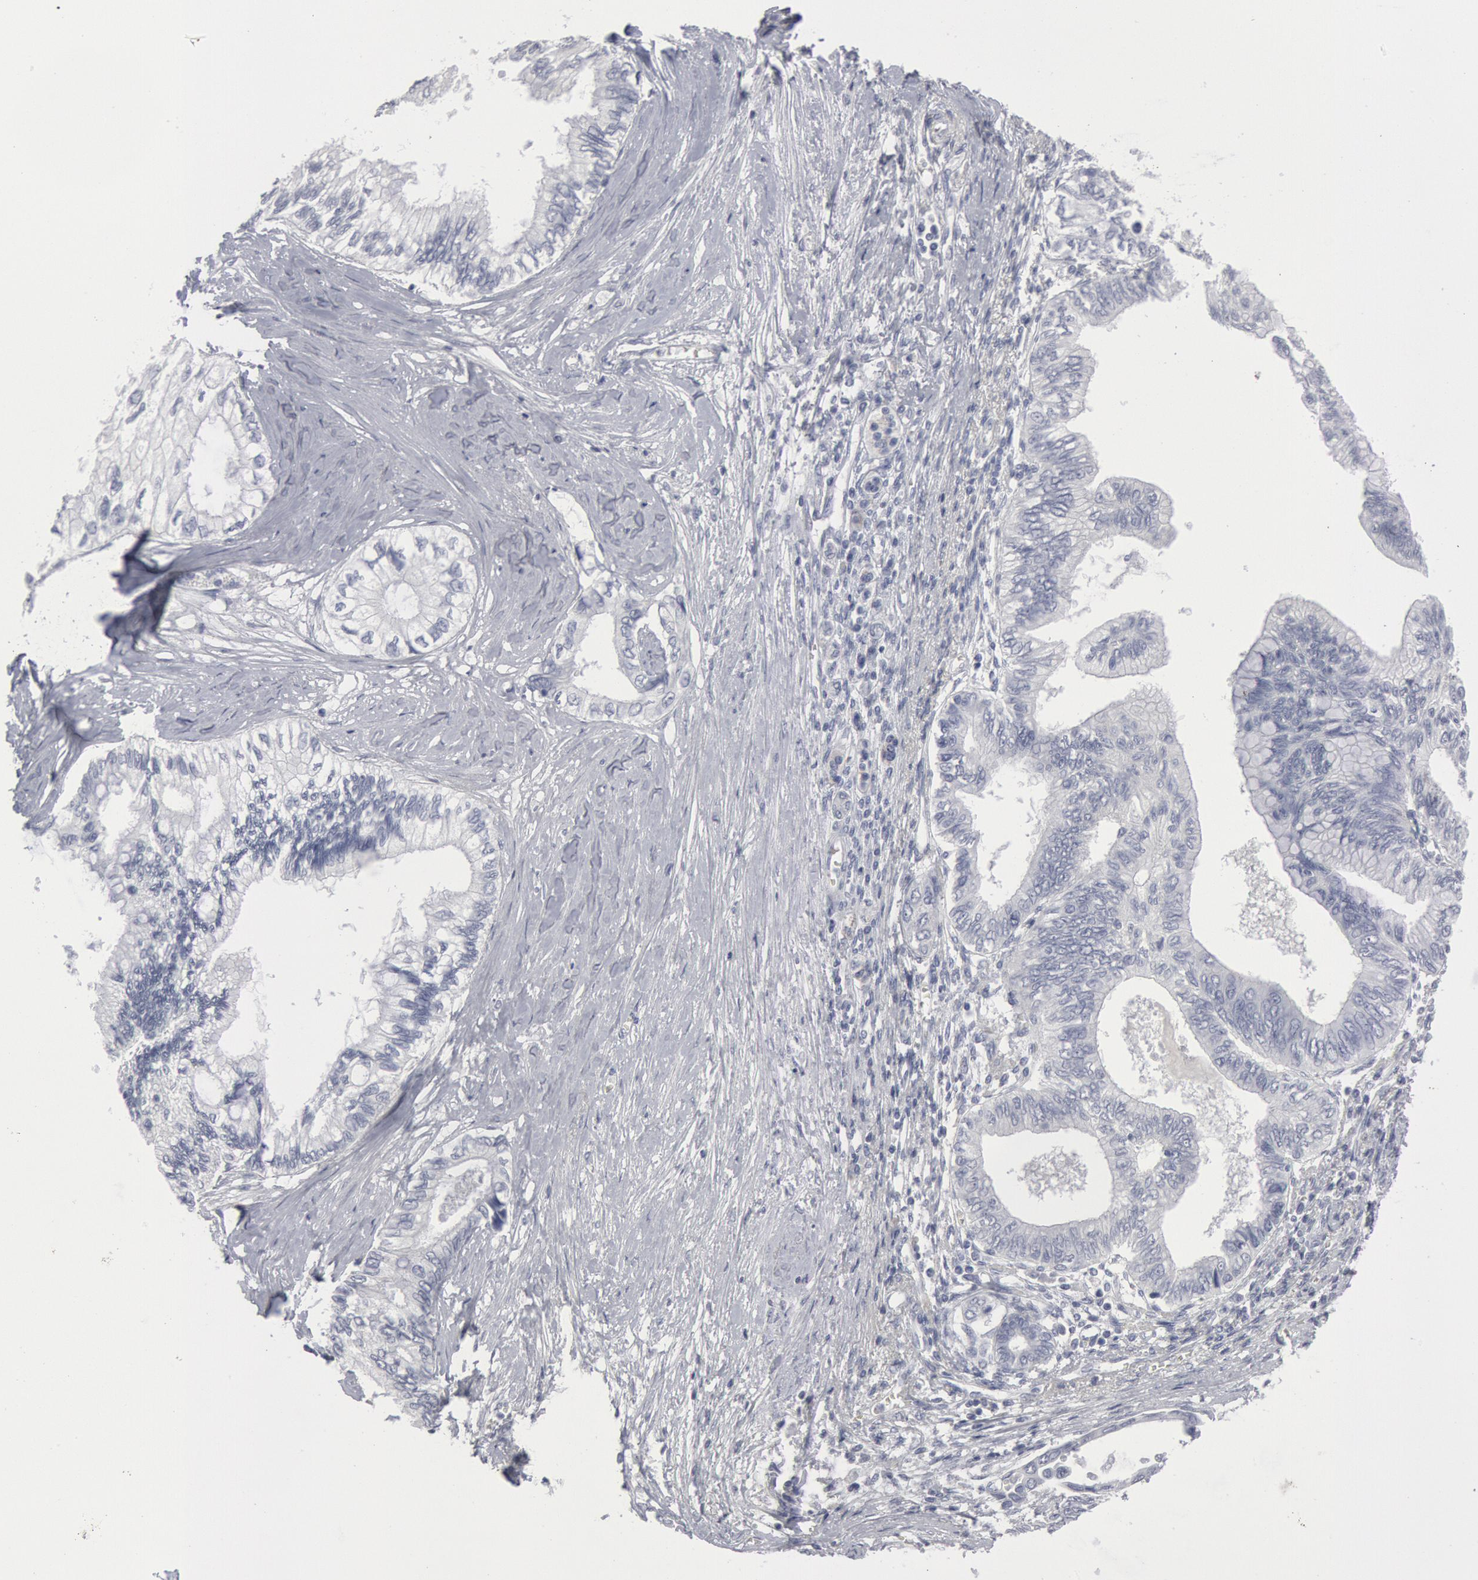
{"staining": {"intensity": "negative", "quantity": "none", "location": "none"}, "tissue": "pancreatic cancer", "cell_type": "Tumor cells", "image_type": "cancer", "snomed": [{"axis": "morphology", "description": "Adenocarcinoma, NOS"}, {"axis": "topography", "description": "Pancreas"}], "caption": "Tumor cells show no significant positivity in pancreatic adenocarcinoma. The staining was performed using DAB (3,3'-diaminobenzidine) to visualize the protein expression in brown, while the nuclei were stained in blue with hematoxylin (Magnification: 20x).", "gene": "DMC1", "patient": {"sex": "female", "age": 66}}